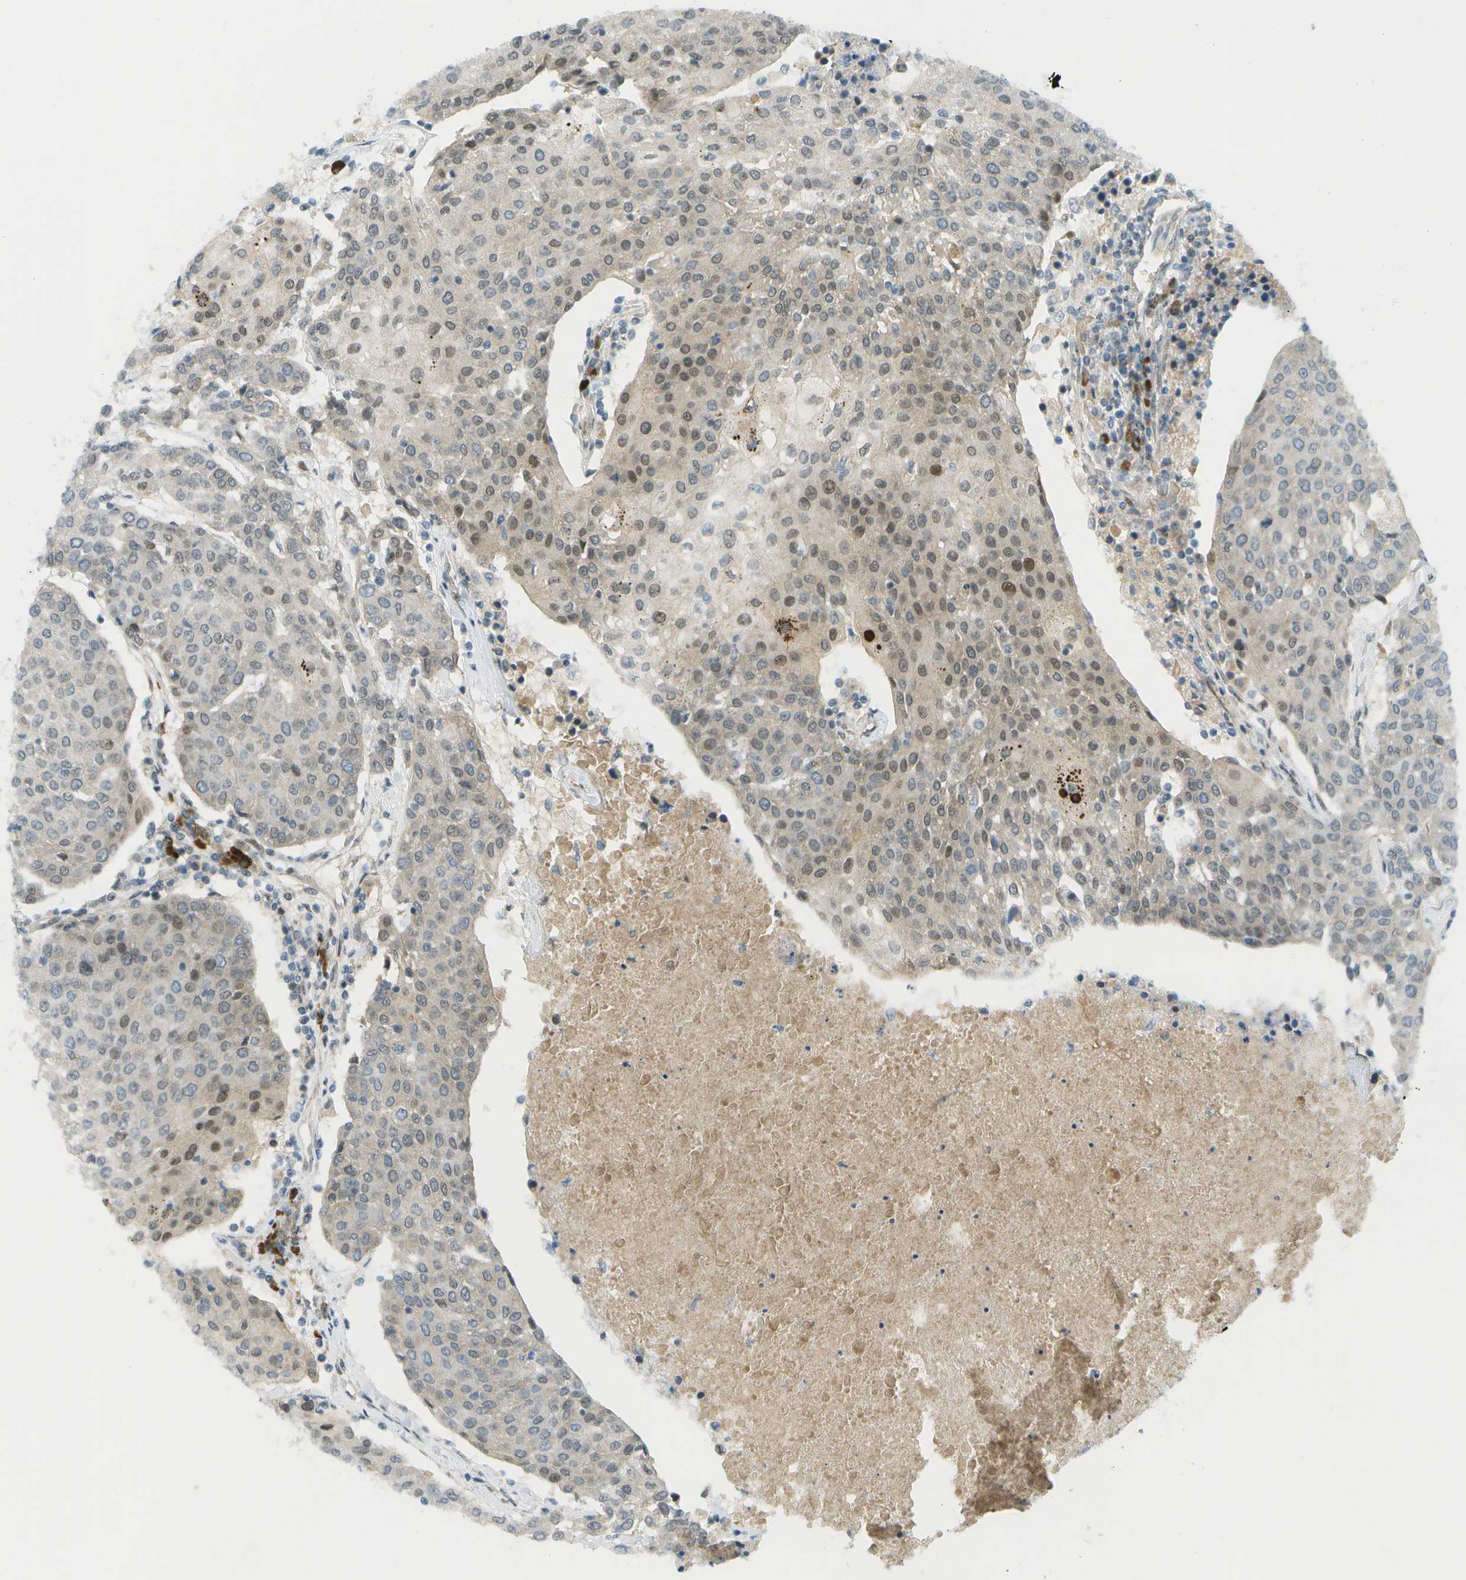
{"staining": {"intensity": "moderate", "quantity": "25%-75%", "location": "nuclear"}, "tissue": "urothelial cancer", "cell_type": "Tumor cells", "image_type": "cancer", "snomed": [{"axis": "morphology", "description": "Urothelial carcinoma, High grade"}, {"axis": "topography", "description": "Urinary bladder"}], "caption": "Human urothelial cancer stained with a protein marker reveals moderate staining in tumor cells.", "gene": "CACNB4", "patient": {"sex": "female", "age": 85}}